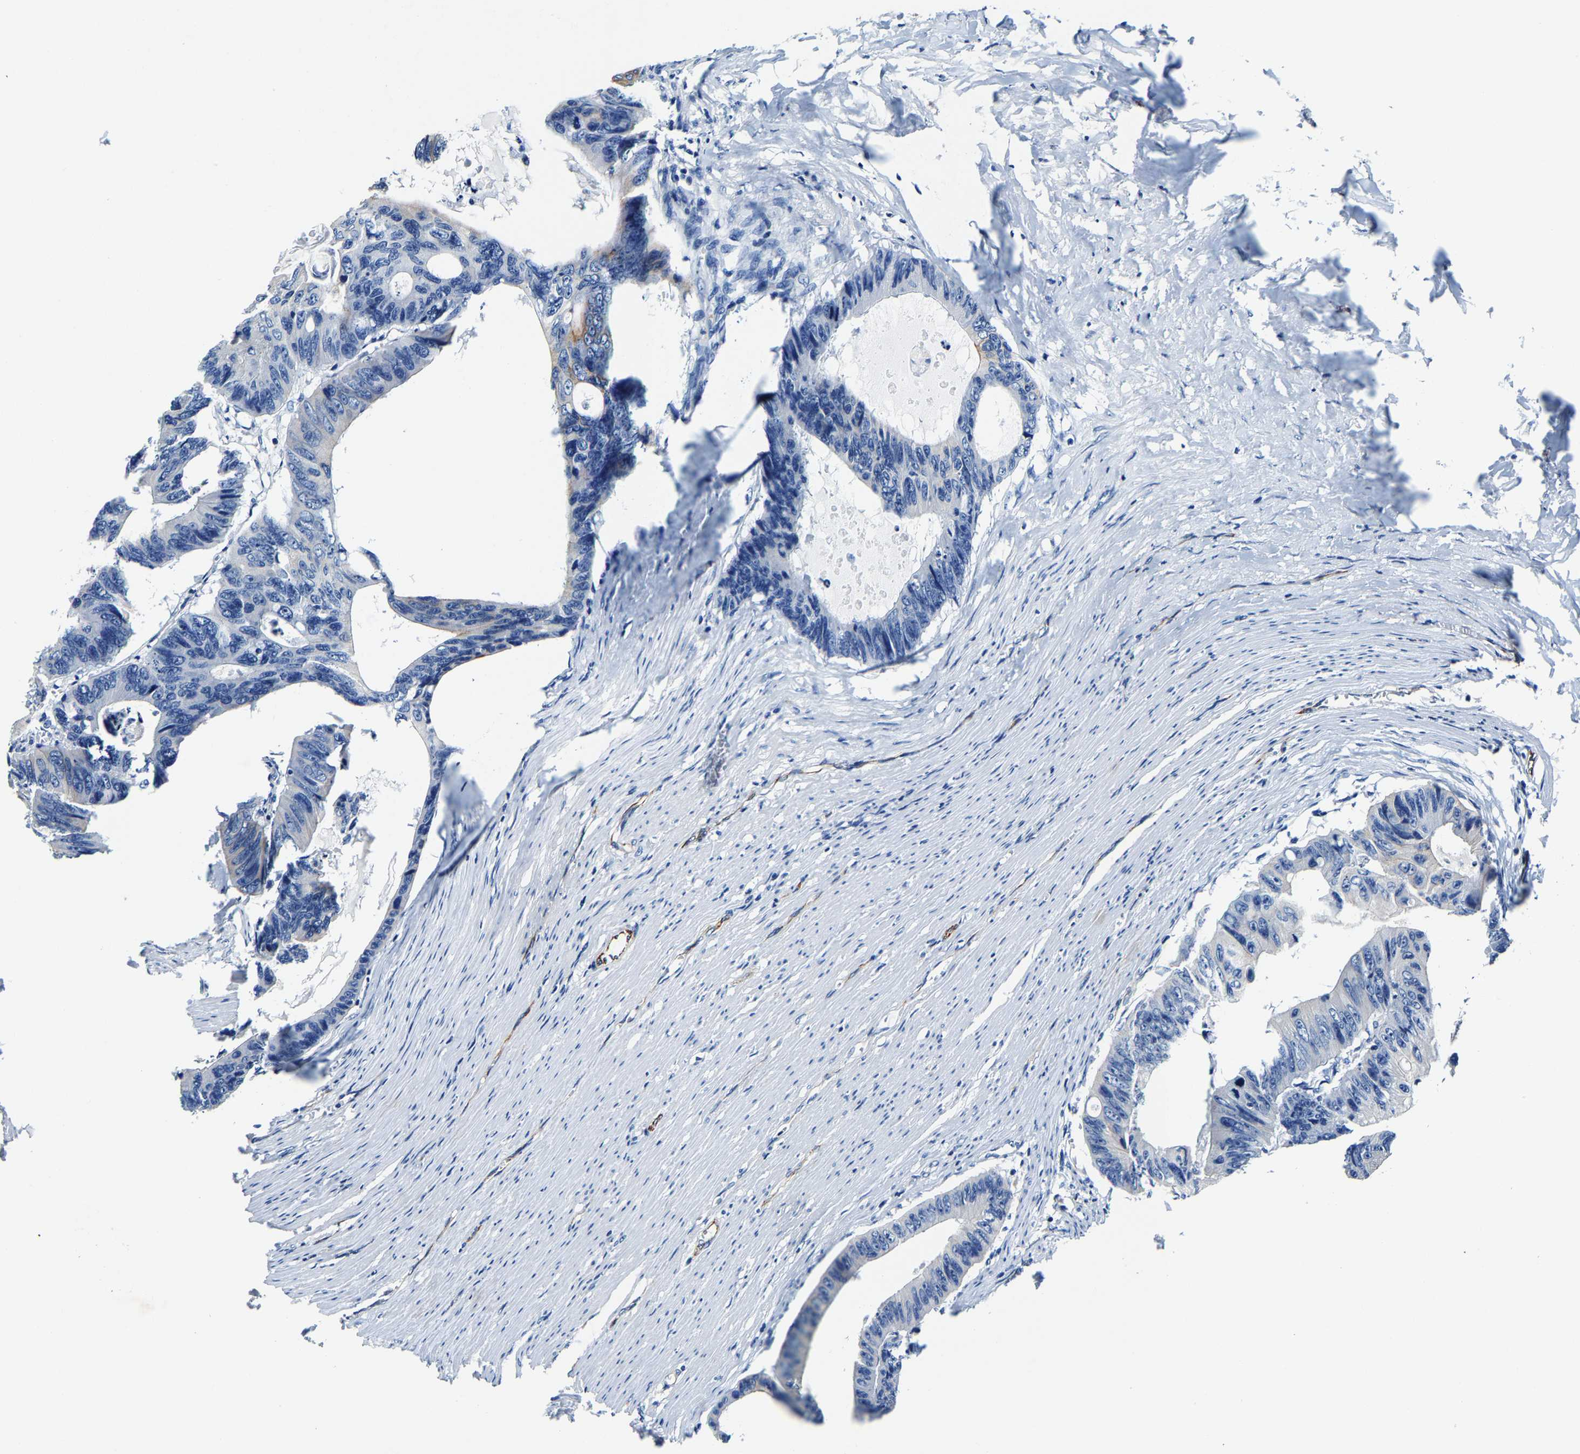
{"staining": {"intensity": "negative", "quantity": "none", "location": "none"}, "tissue": "colorectal cancer", "cell_type": "Tumor cells", "image_type": "cancer", "snomed": [{"axis": "morphology", "description": "Adenocarcinoma, NOS"}, {"axis": "topography", "description": "Colon"}], "caption": "Tumor cells show no significant protein positivity in adenocarcinoma (colorectal).", "gene": "MMEL1", "patient": {"sex": "female", "age": 55}}